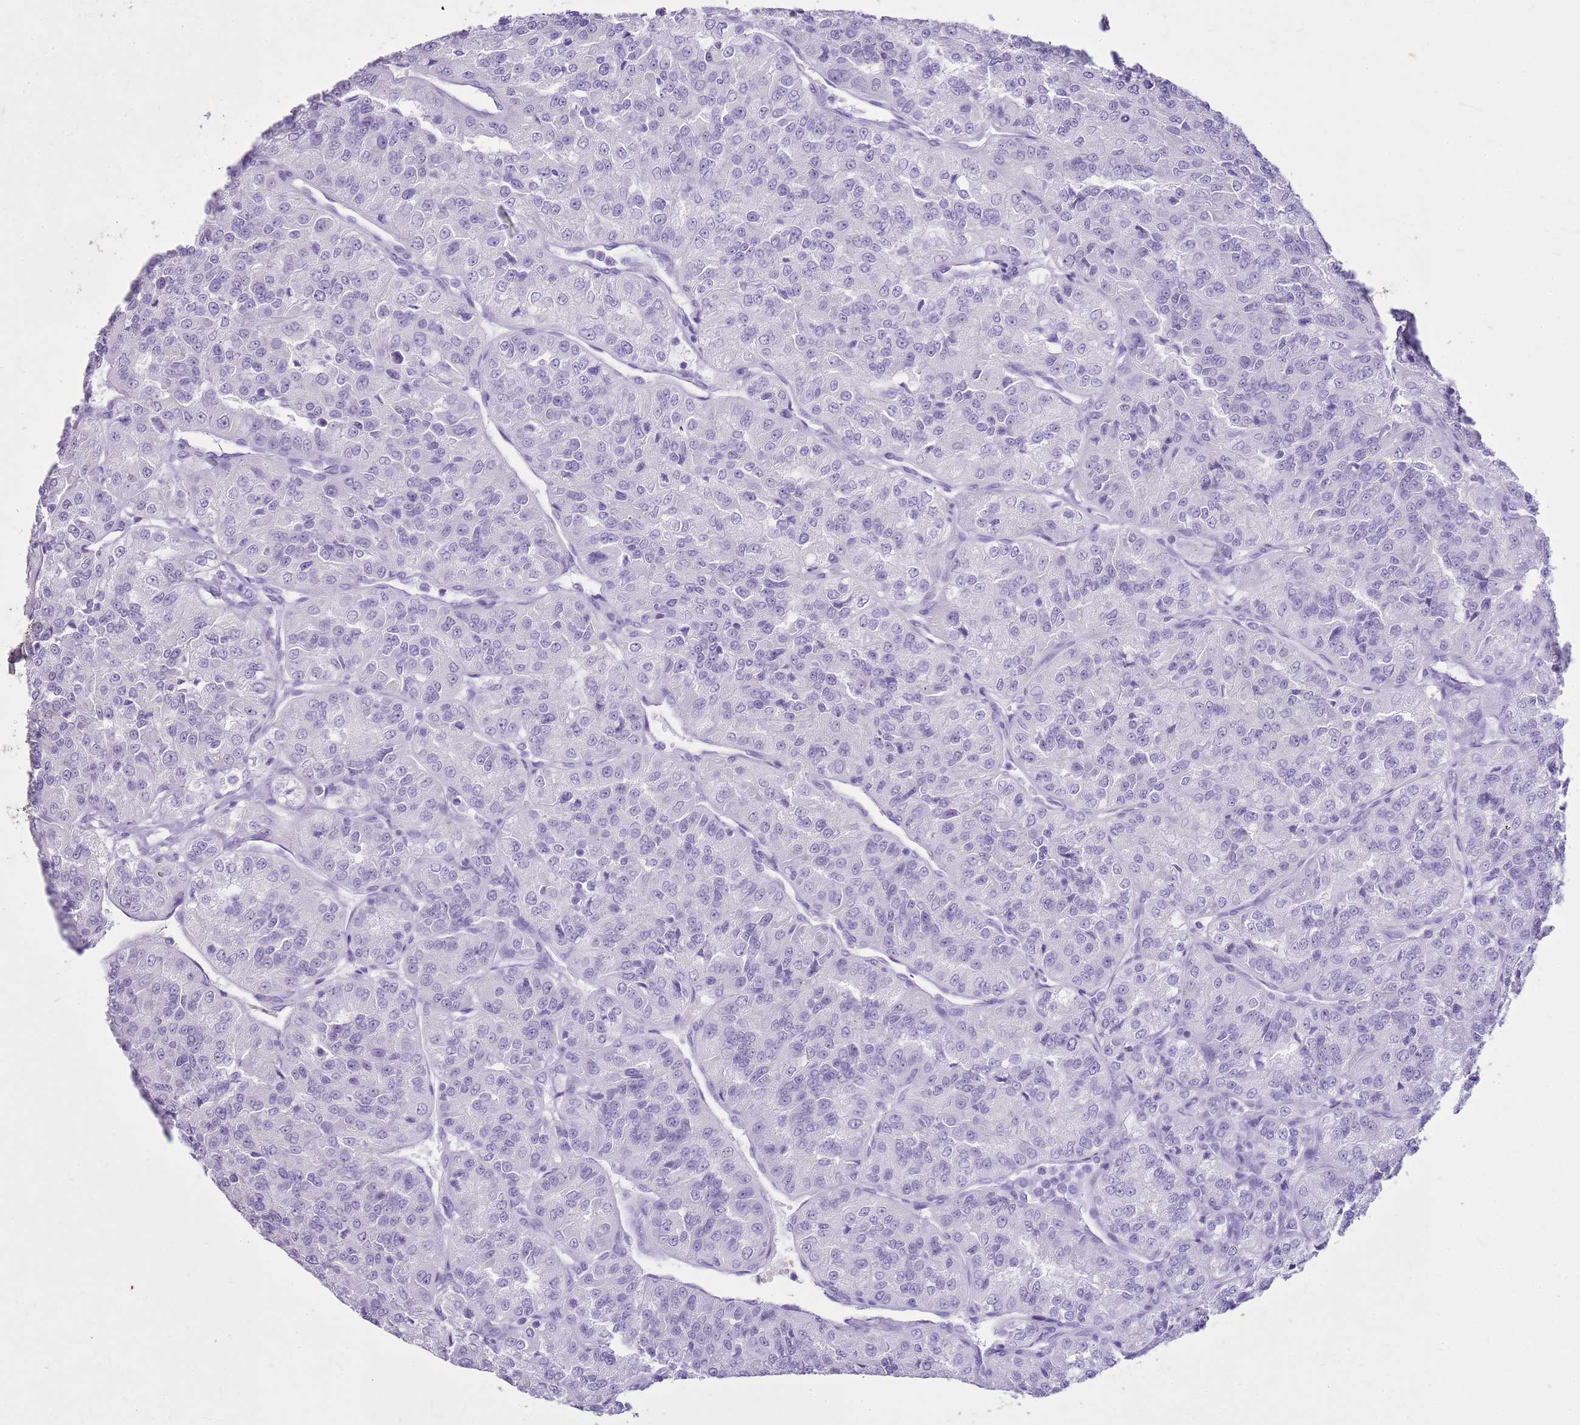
{"staining": {"intensity": "negative", "quantity": "none", "location": "none"}, "tissue": "renal cancer", "cell_type": "Tumor cells", "image_type": "cancer", "snomed": [{"axis": "morphology", "description": "Adenocarcinoma, NOS"}, {"axis": "topography", "description": "Kidney"}], "caption": "A histopathology image of renal adenocarcinoma stained for a protein reveals no brown staining in tumor cells.", "gene": "CA8", "patient": {"sex": "female", "age": 63}}